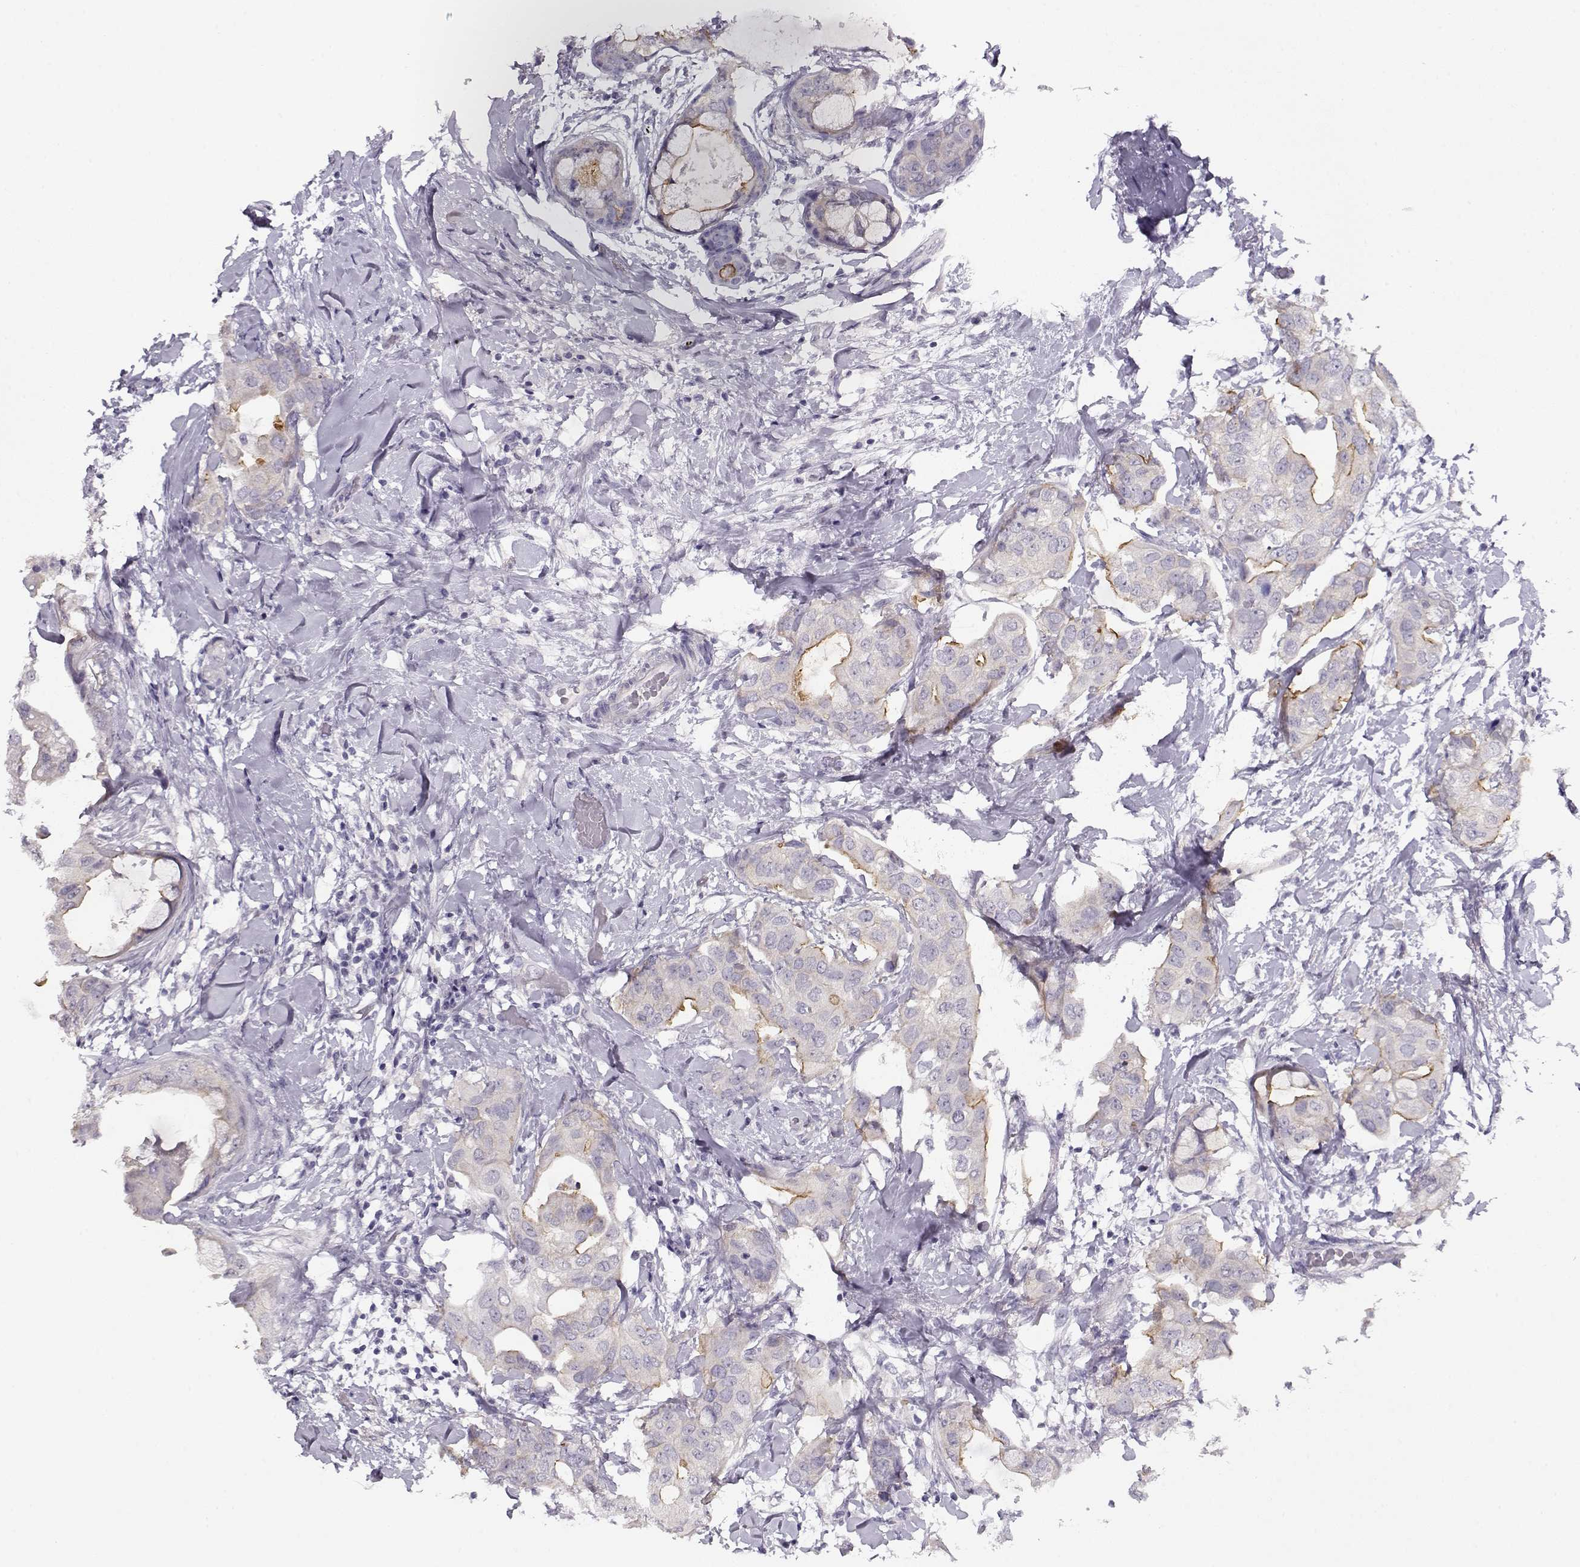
{"staining": {"intensity": "moderate", "quantity": "<25%", "location": "cytoplasmic/membranous"}, "tissue": "breast cancer", "cell_type": "Tumor cells", "image_type": "cancer", "snomed": [{"axis": "morphology", "description": "Normal tissue, NOS"}, {"axis": "morphology", "description": "Duct carcinoma"}, {"axis": "topography", "description": "Breast"}], "caption": "This micrograph shows IHC staining of human breast invasive ductal carcinoma, with low moderate cytoplasmic/membranous staining in about <25% of tumor cells.", "gene": "CRX", "patient": {"sex": "female", "age": 40}}